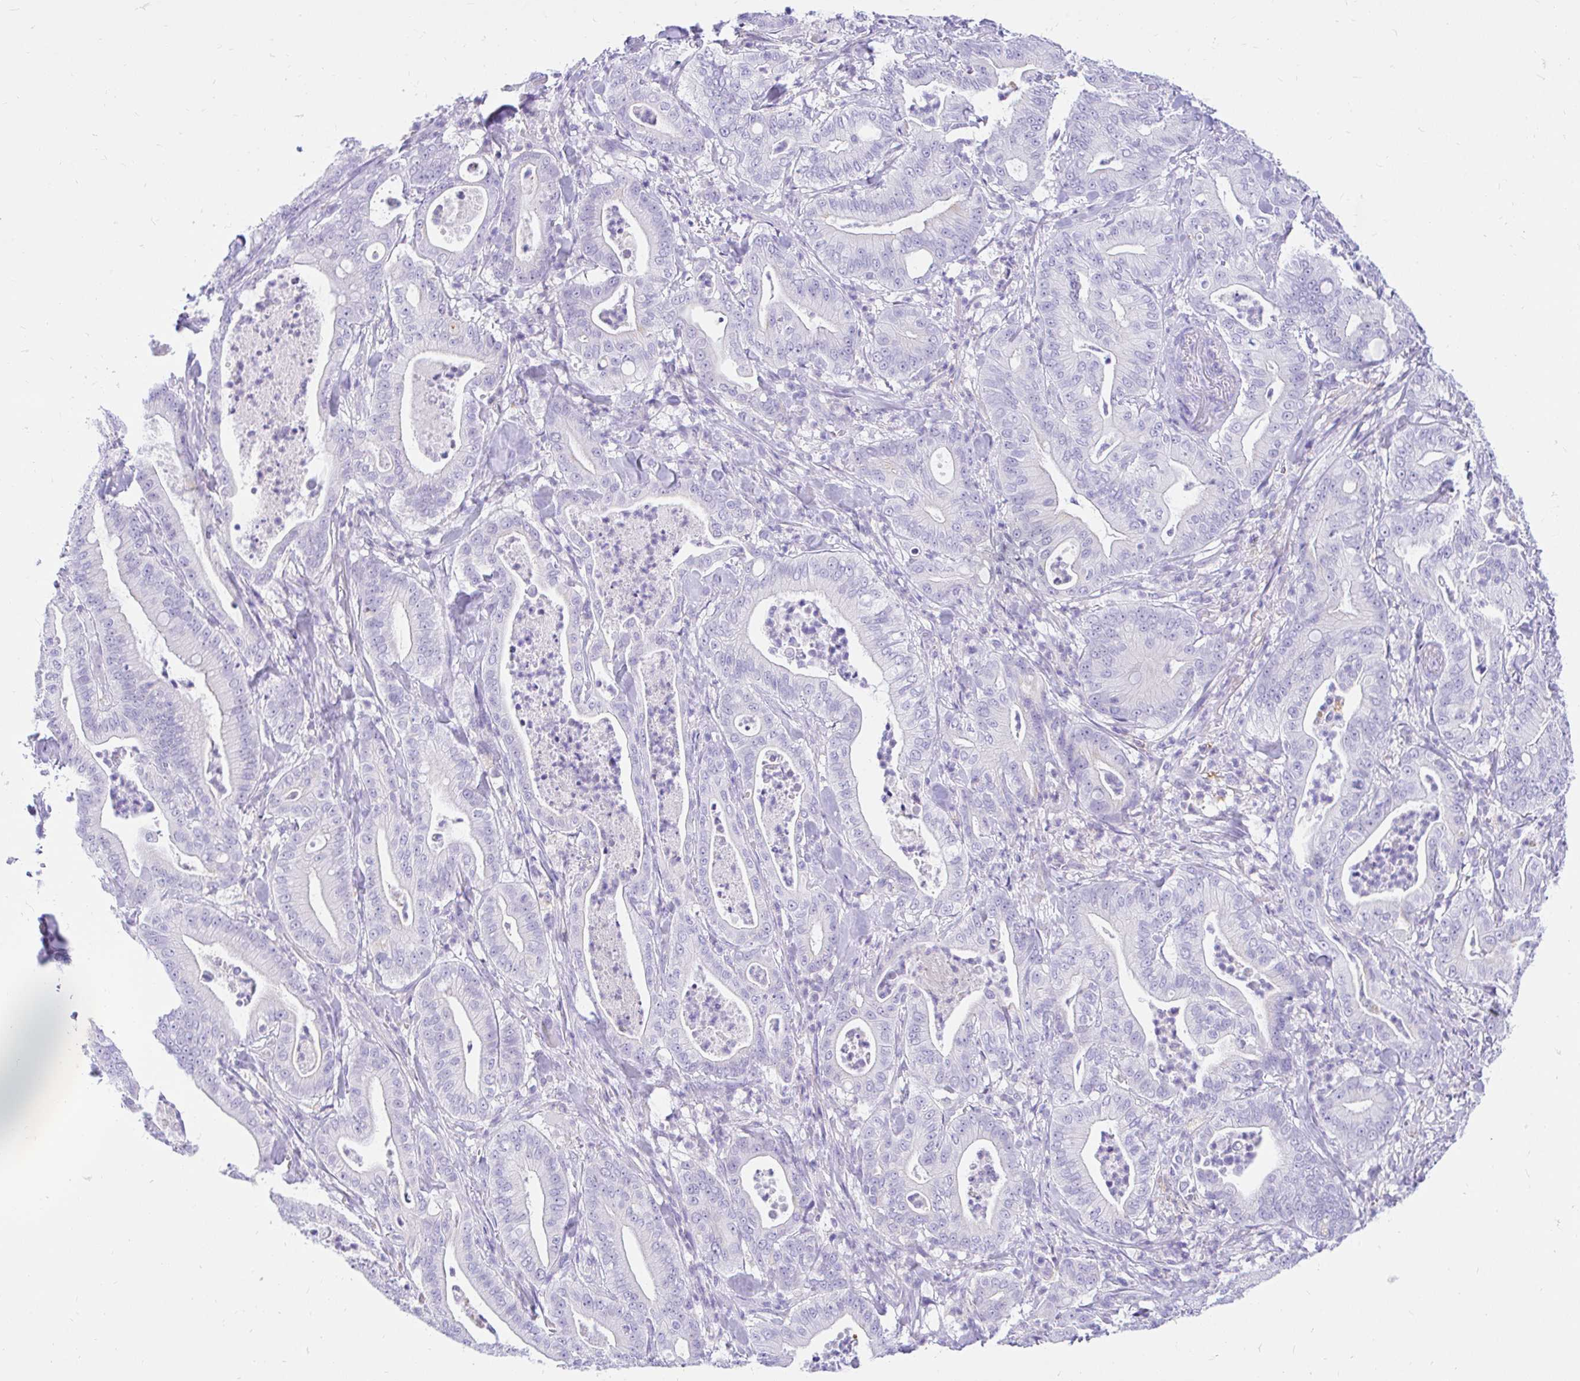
{"staining": {"intensity": "negative", "quantity": "none", "location": "none"}, "tissue": "pancreatic cancer", "cell_type": "Tumor cells", "image_type": "cancer", "snomed": [{"axis": "morphology", "description": "Adenocarcinoma, NOS"}, {"axis": "topography", "description": "Pancreas"}], "caption": "This is a micrograph of immunohistochemistry staining of pancreatic cancer (adenocarcinoma), which shows no positivity in tumor cells.", "gene": "FATE1", "patient": {"sex": "male", "age": 71}}